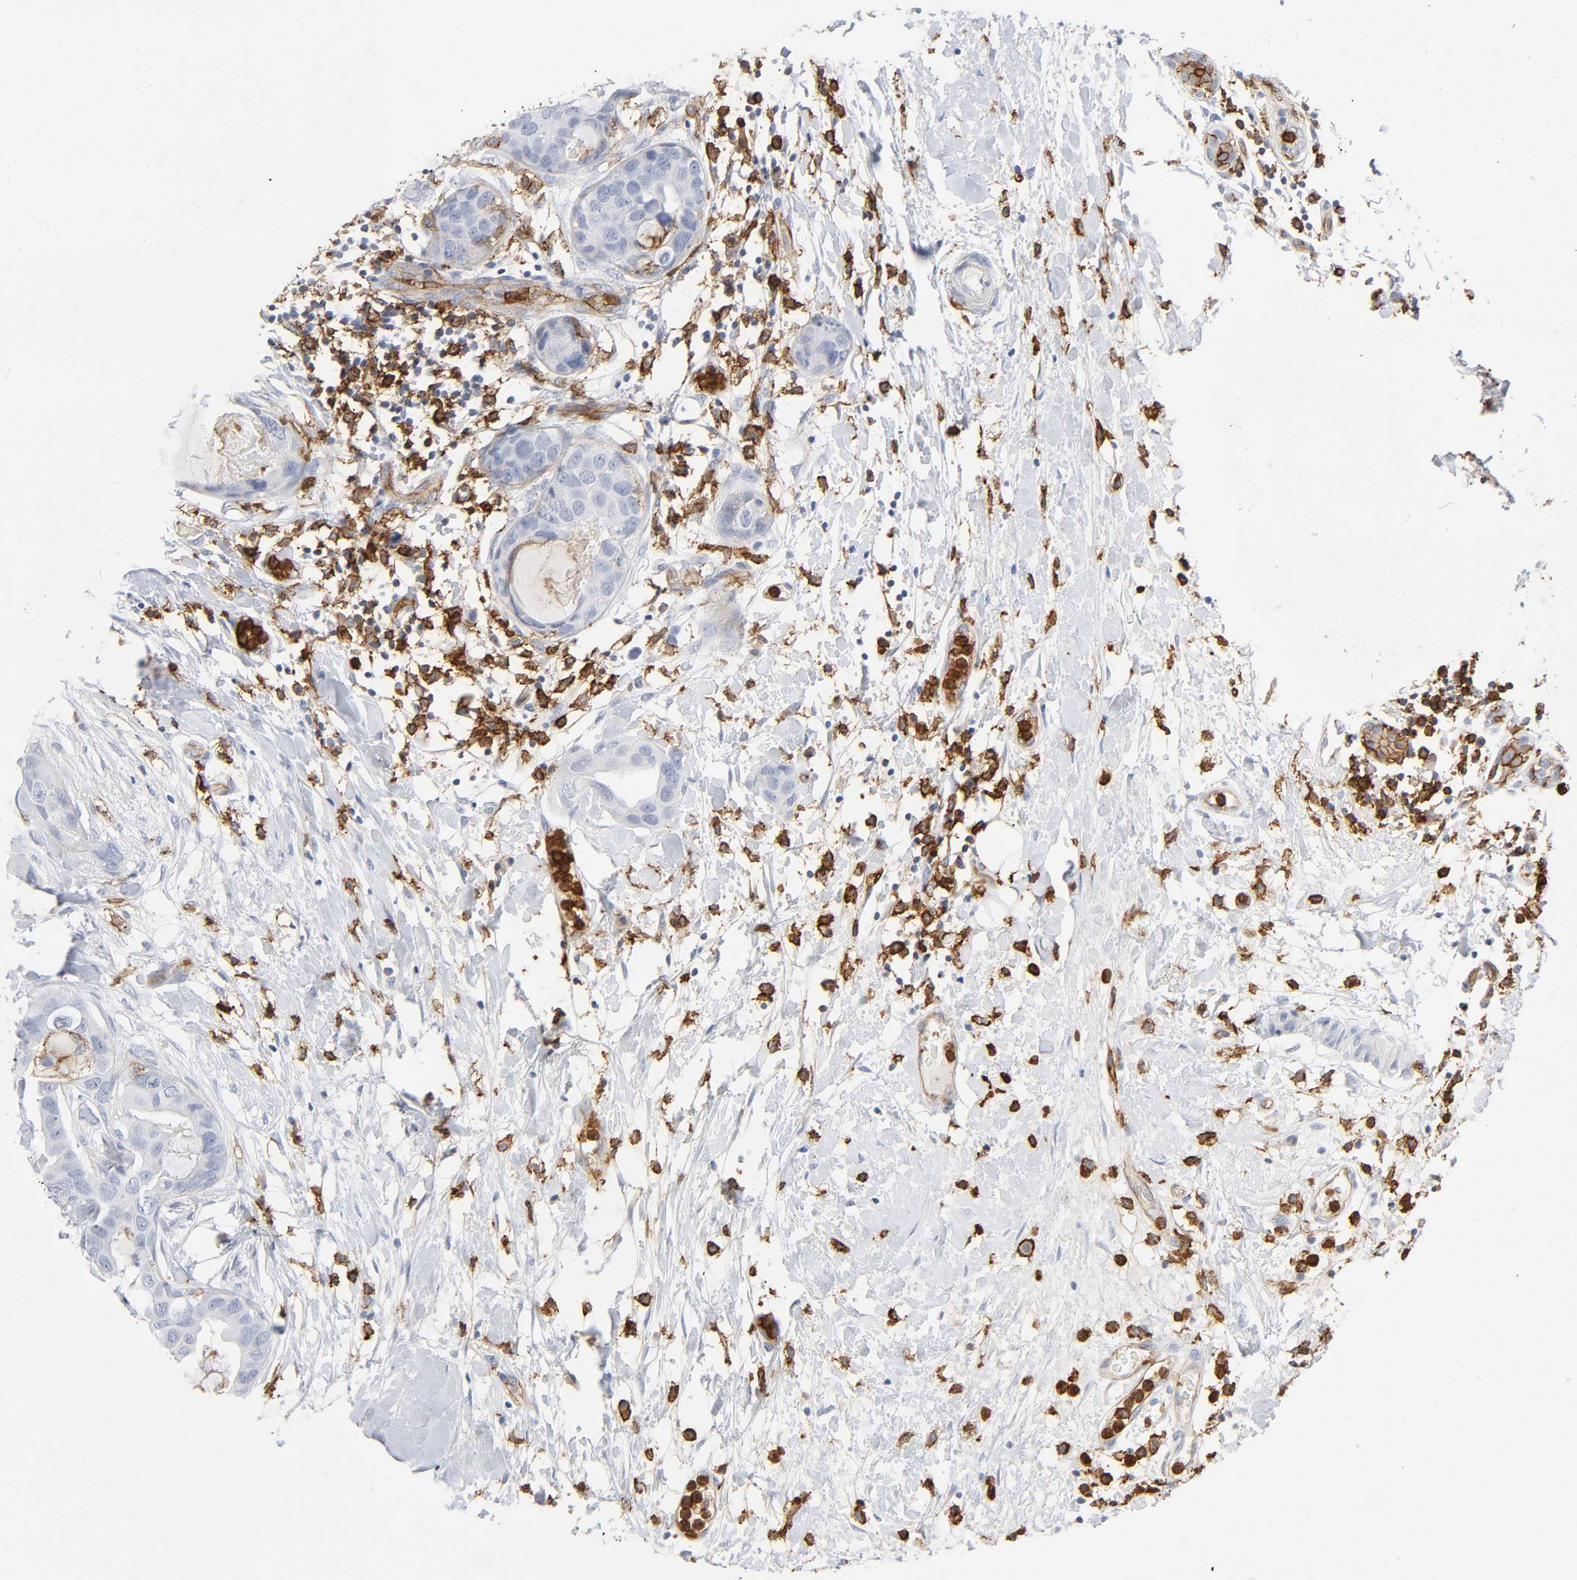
{"staining": {"intensity": "negative", "quantity": "none", "location": "none"}, "tissue": "breast cancer", "cell_type": "Tumor cells", "image_type": "cancer", "snomed": [{"axis": "morphology", "description": "Duct carcinoma"}, {"axis": "topography", "description": "Breast"}], "caption": "There is no significant staining in tumor cells of breast intraductal carcinoma.", "gene": "LYN", "patient": {"sex": "female", "age": 40}}